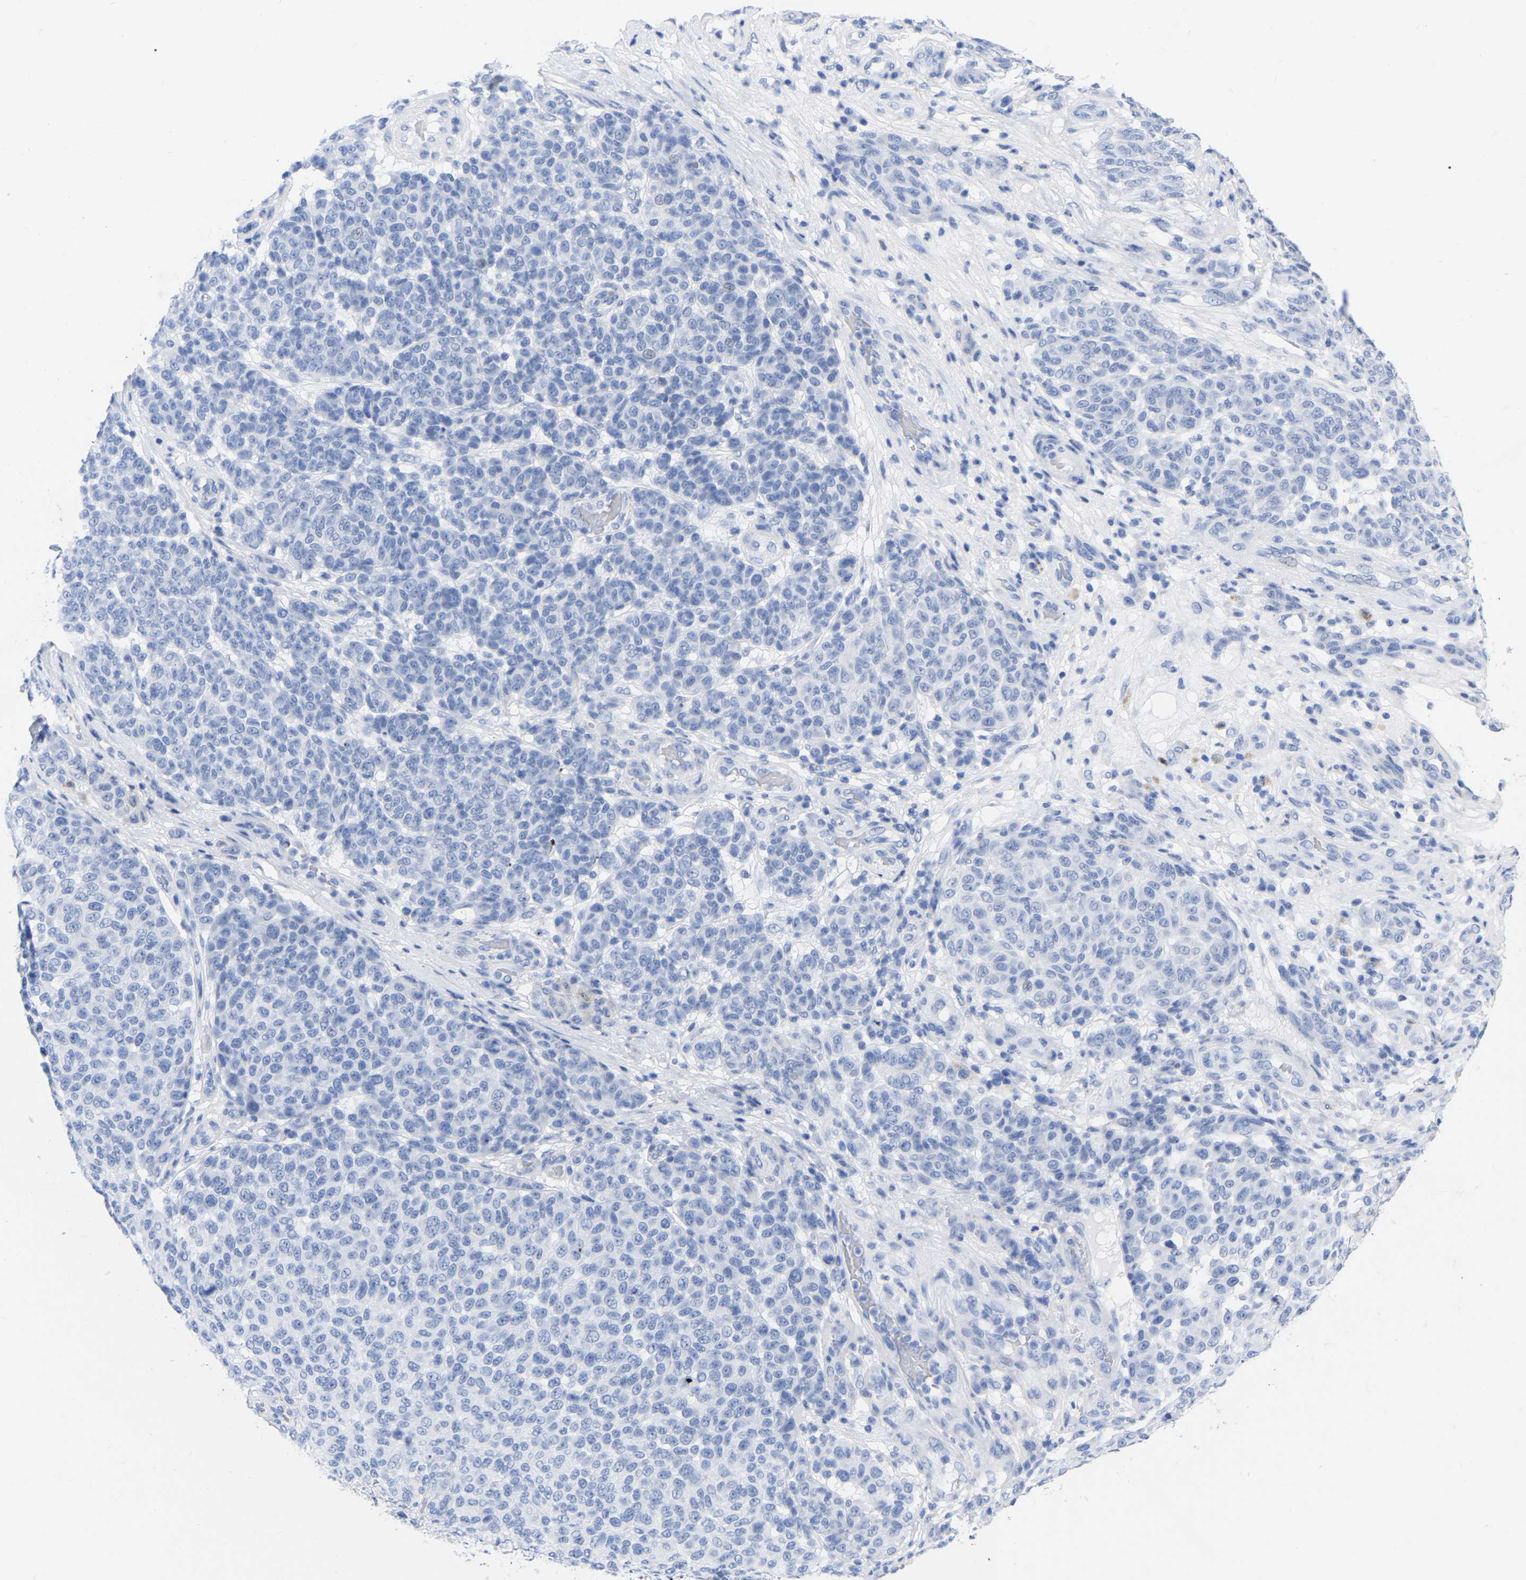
{"staining": {"intensity": "negative", "quantity": "none", "location": "none"}, "tissue": "melanoma", "cell_type": "Tumor cells", "image_type": "cancer", "snomed": [{"axis": "morphology", "description": "Malignant melanoma, NOS"}, {"axis": "topography", "description": "Skin"}], "caption": "Image shows no protein expression in tumor cells of malignant melanoma tissue. Nuclei are stained in blue.", "gene": "ZNF629", "patient": {"sex": "male", "age": 59}}